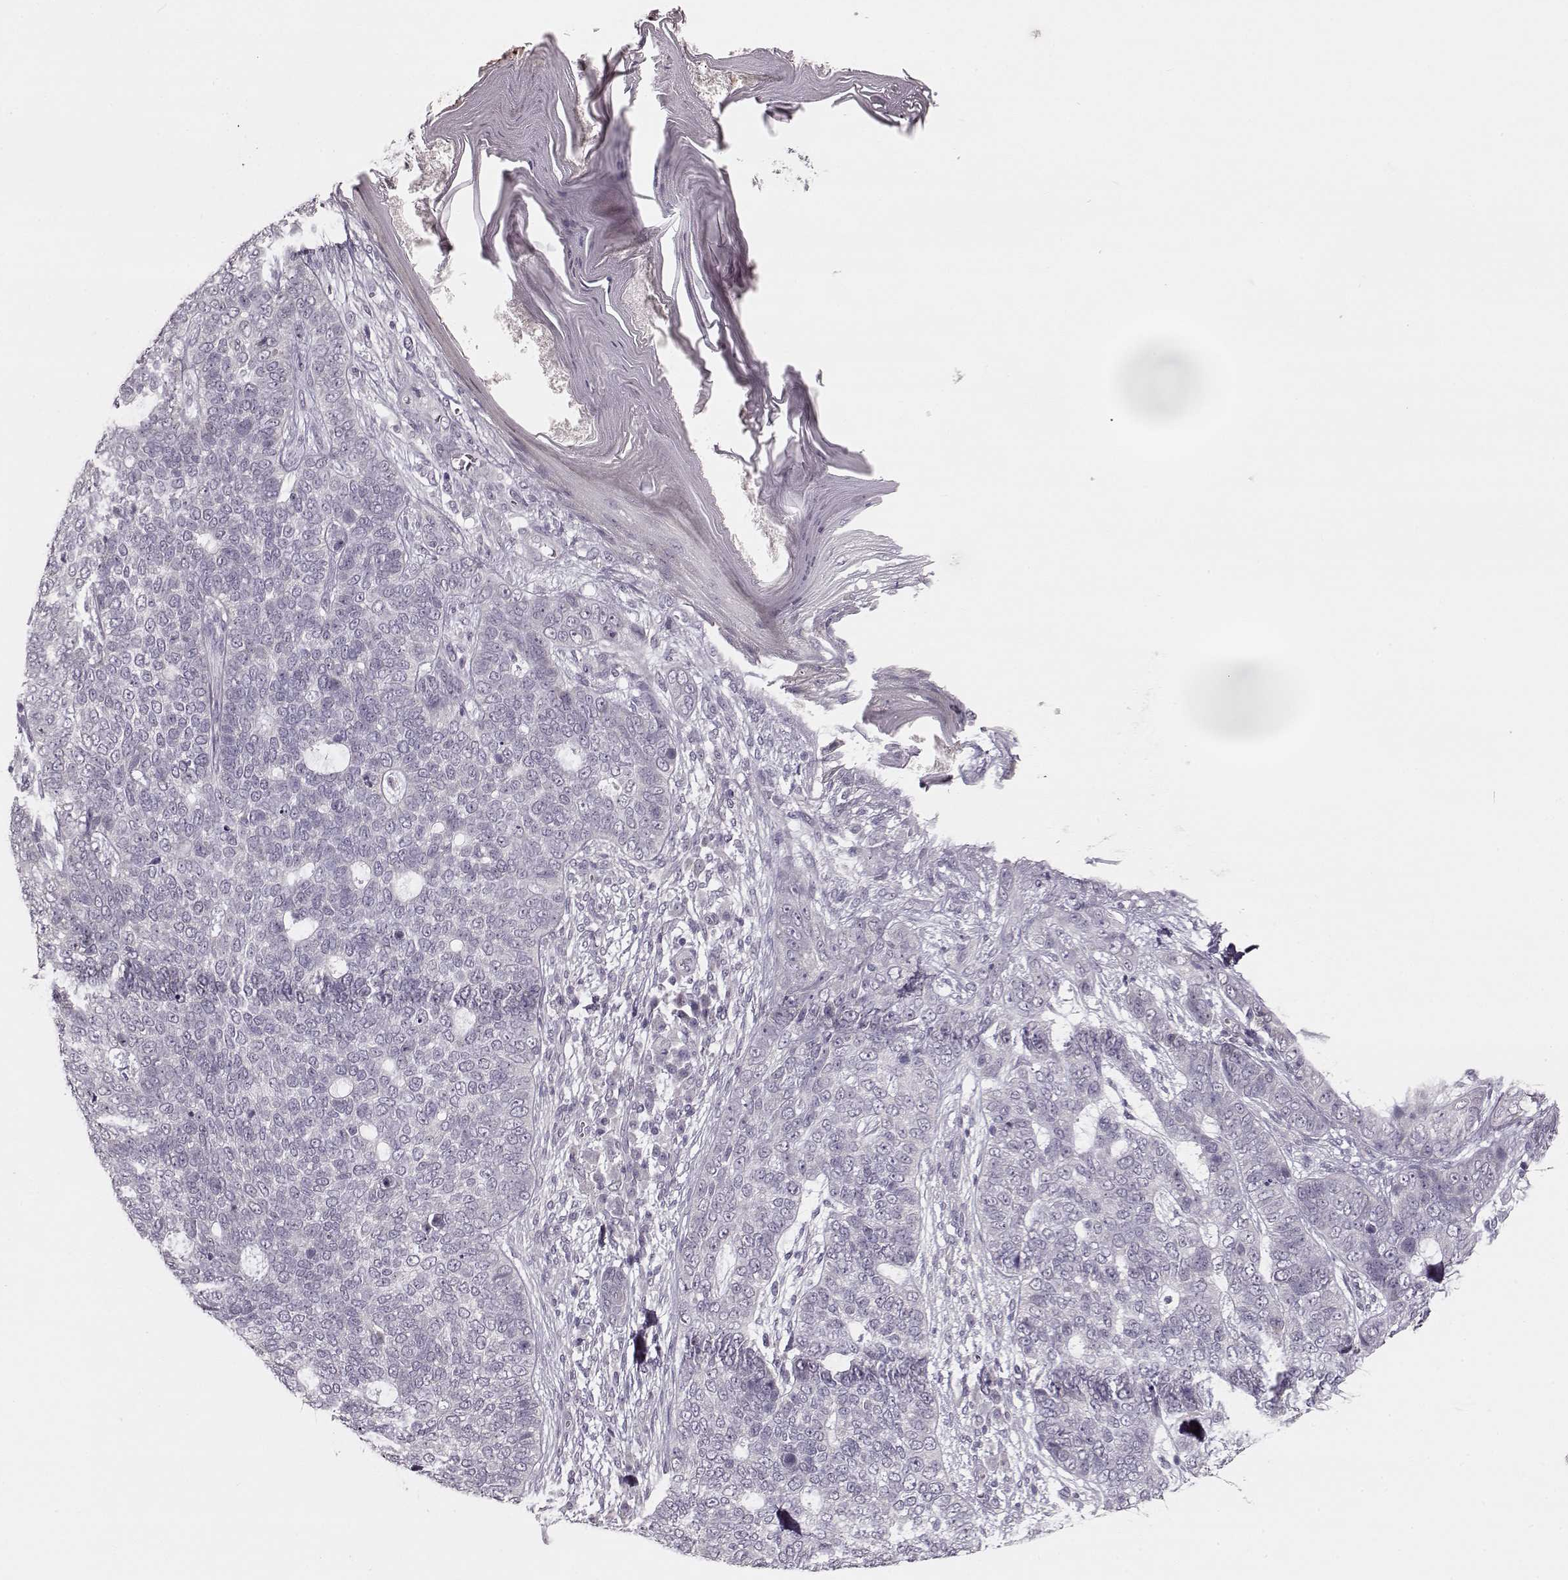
{"staining": {"intensity": "negative", "quantity": "none", "location": "none"}, "tissue": "skin cancer", "cell_type": "Tumor cells", "image_type": "cancer", "snomed": [{"axis": "morphology", "description": "Basal cell carcinoma"}, {"axis": "topography", "description": "Skin"}], "caption": "High magnification brightfield microscopy of basal cell carcinoma (skin) stained with DAB (brown) and counterstained with hematoxylin (blue): tumor cells show no significant positivity. (IHC, brightfield microscopy, high magnification).", "gene": "MAP6D1", "patient": {"sex": "female", "age": 69}}